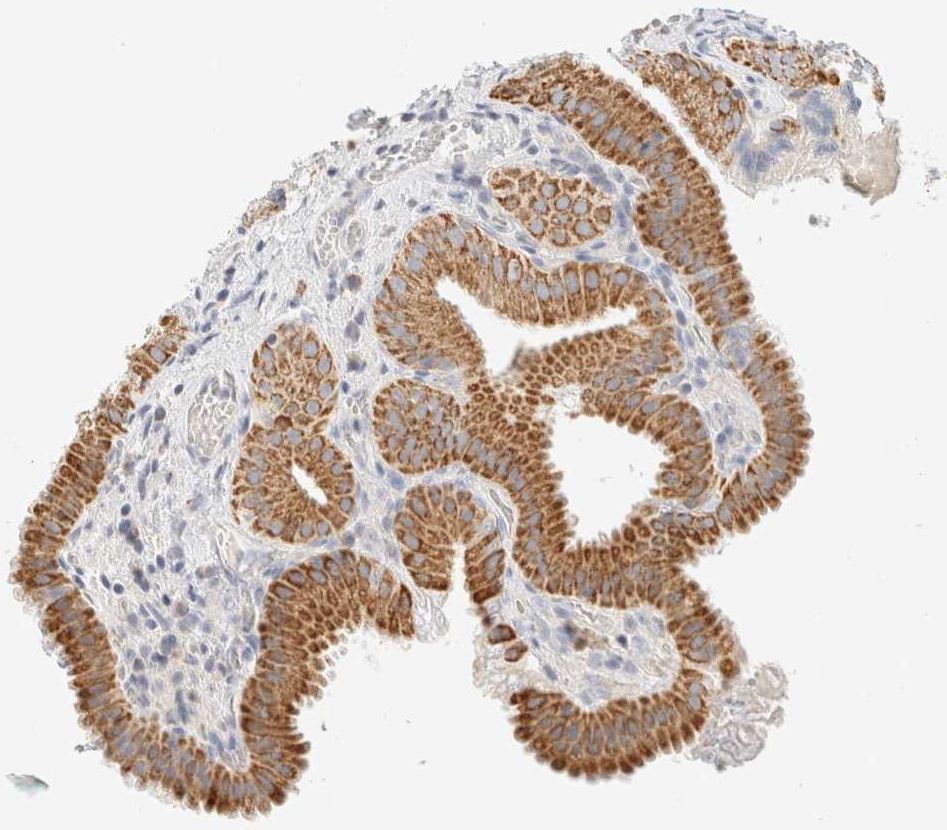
{"staining": {"intensity": "moderate", "quantity": ">75%", "location": "cytoplasmic/membranous"}, "tissue": "gallbladder", "cell_type": "Glandular cells", "image_type": "normal", "snomed": [{"axis": "morphology", "description": "Normal tissue, NOS"}, {"axis": "topography", "description": "Gallbladder"}], "caption": "Approximately >75% of glandular cells in benign gallbladder show moderate cytoplasmic/membranous protein positivity as visualized by brown immunohistochemical staining.", "gene": "HDHD3", "patient": {"sex": "female", "age": 30}}